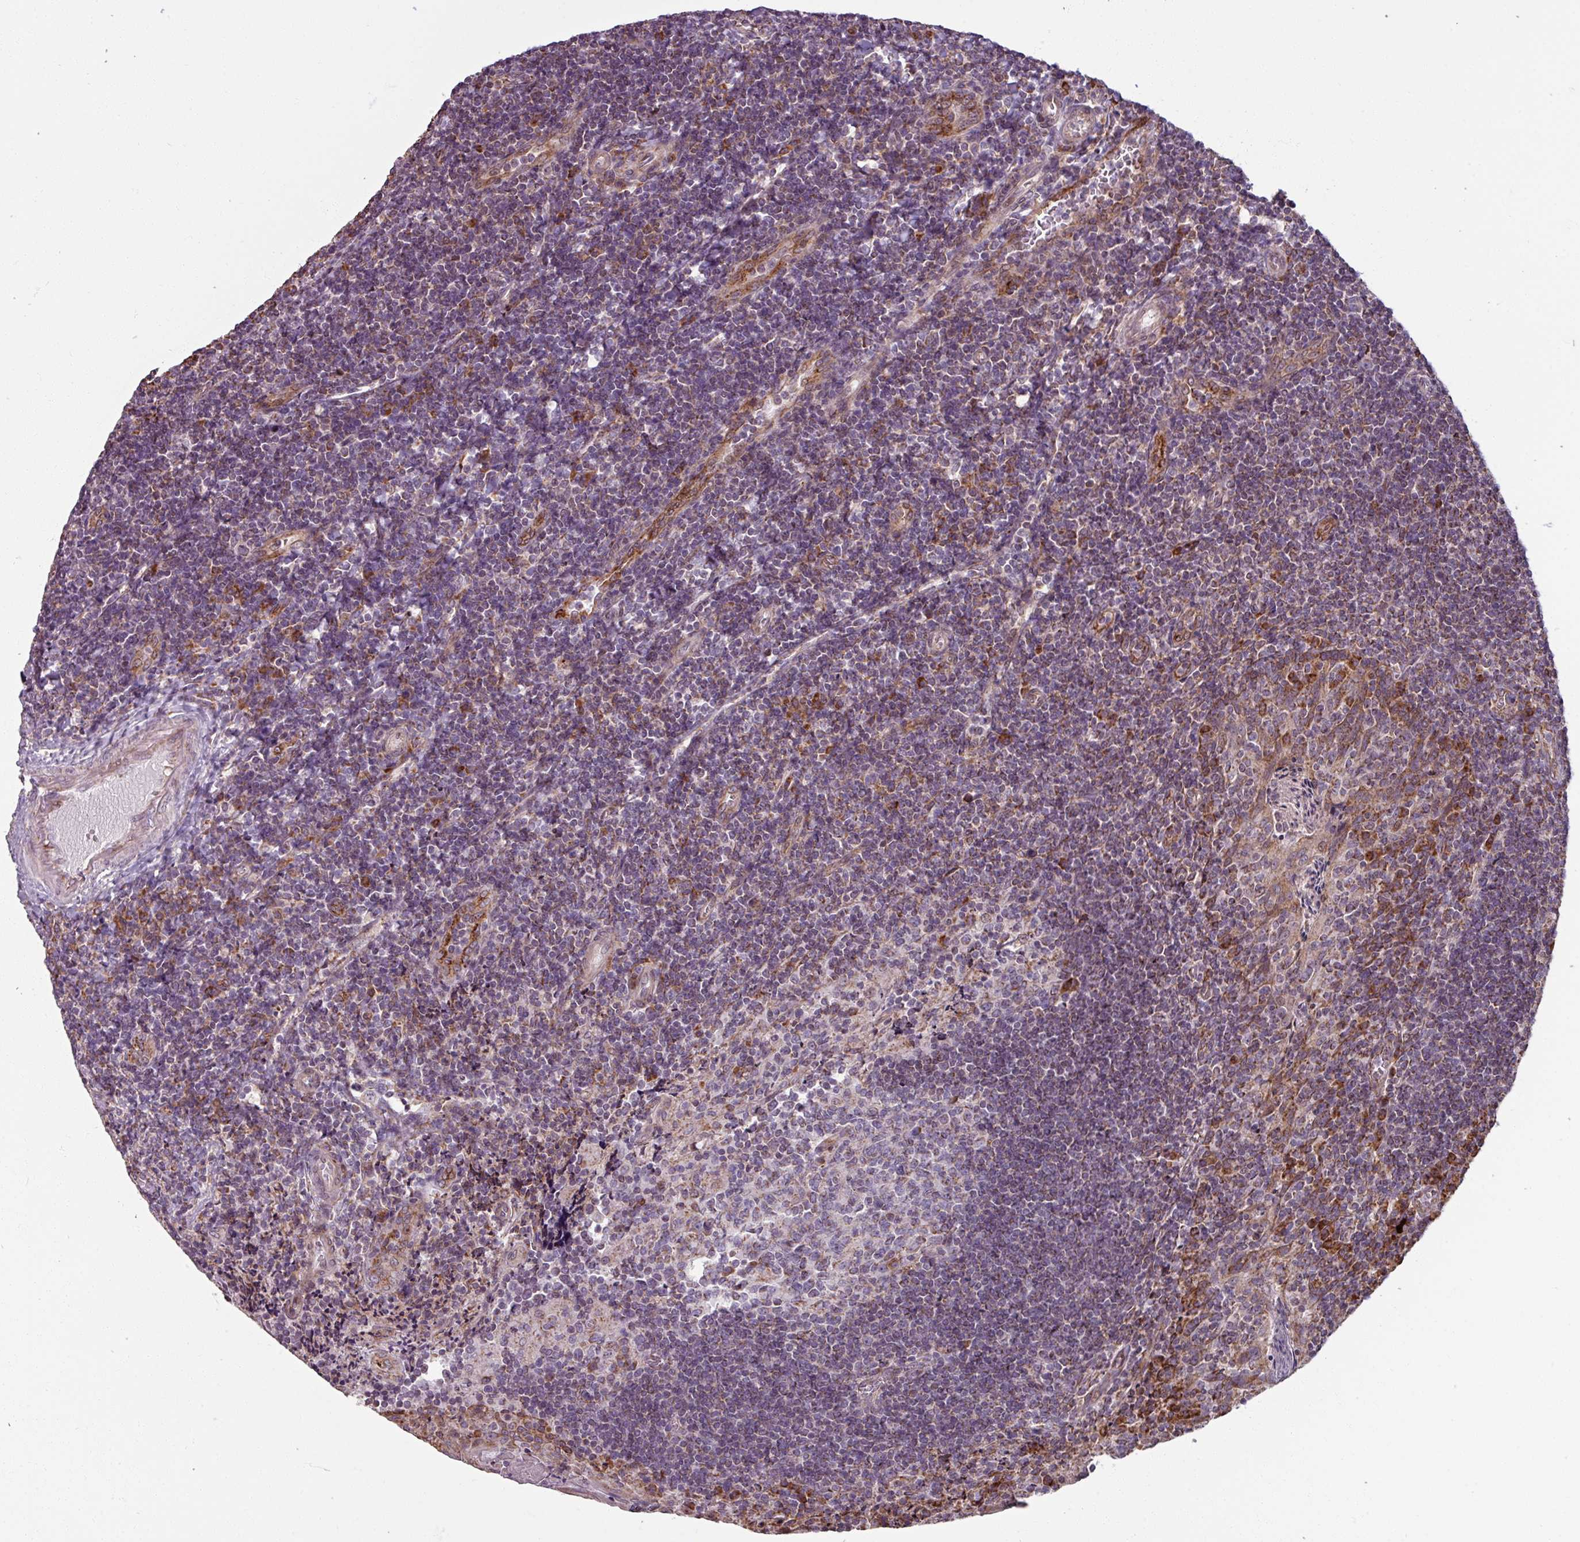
{"staining": {"intensity": "moderate", "quantity": "<25%", "location": "cytoplasmic/membranous"}, "tissue": "tonsil", "cell_type": "Germinal center cells", "image_type": "normal", "snomed": [{"axis": "morphology", "description": "Normal tissue, NOS"}, {"axis": "topography", "description": "Tonsil"}], "caption": "DAB (3,3'-diaminobenzidine) immunohistochemical staining of benign human tonsil displays moderate cytoplasmic/membranous protein staining in about <25% of germinal center cells.", "gene": "MAGT1", "patient": {"sex": "male", "age": 17}}